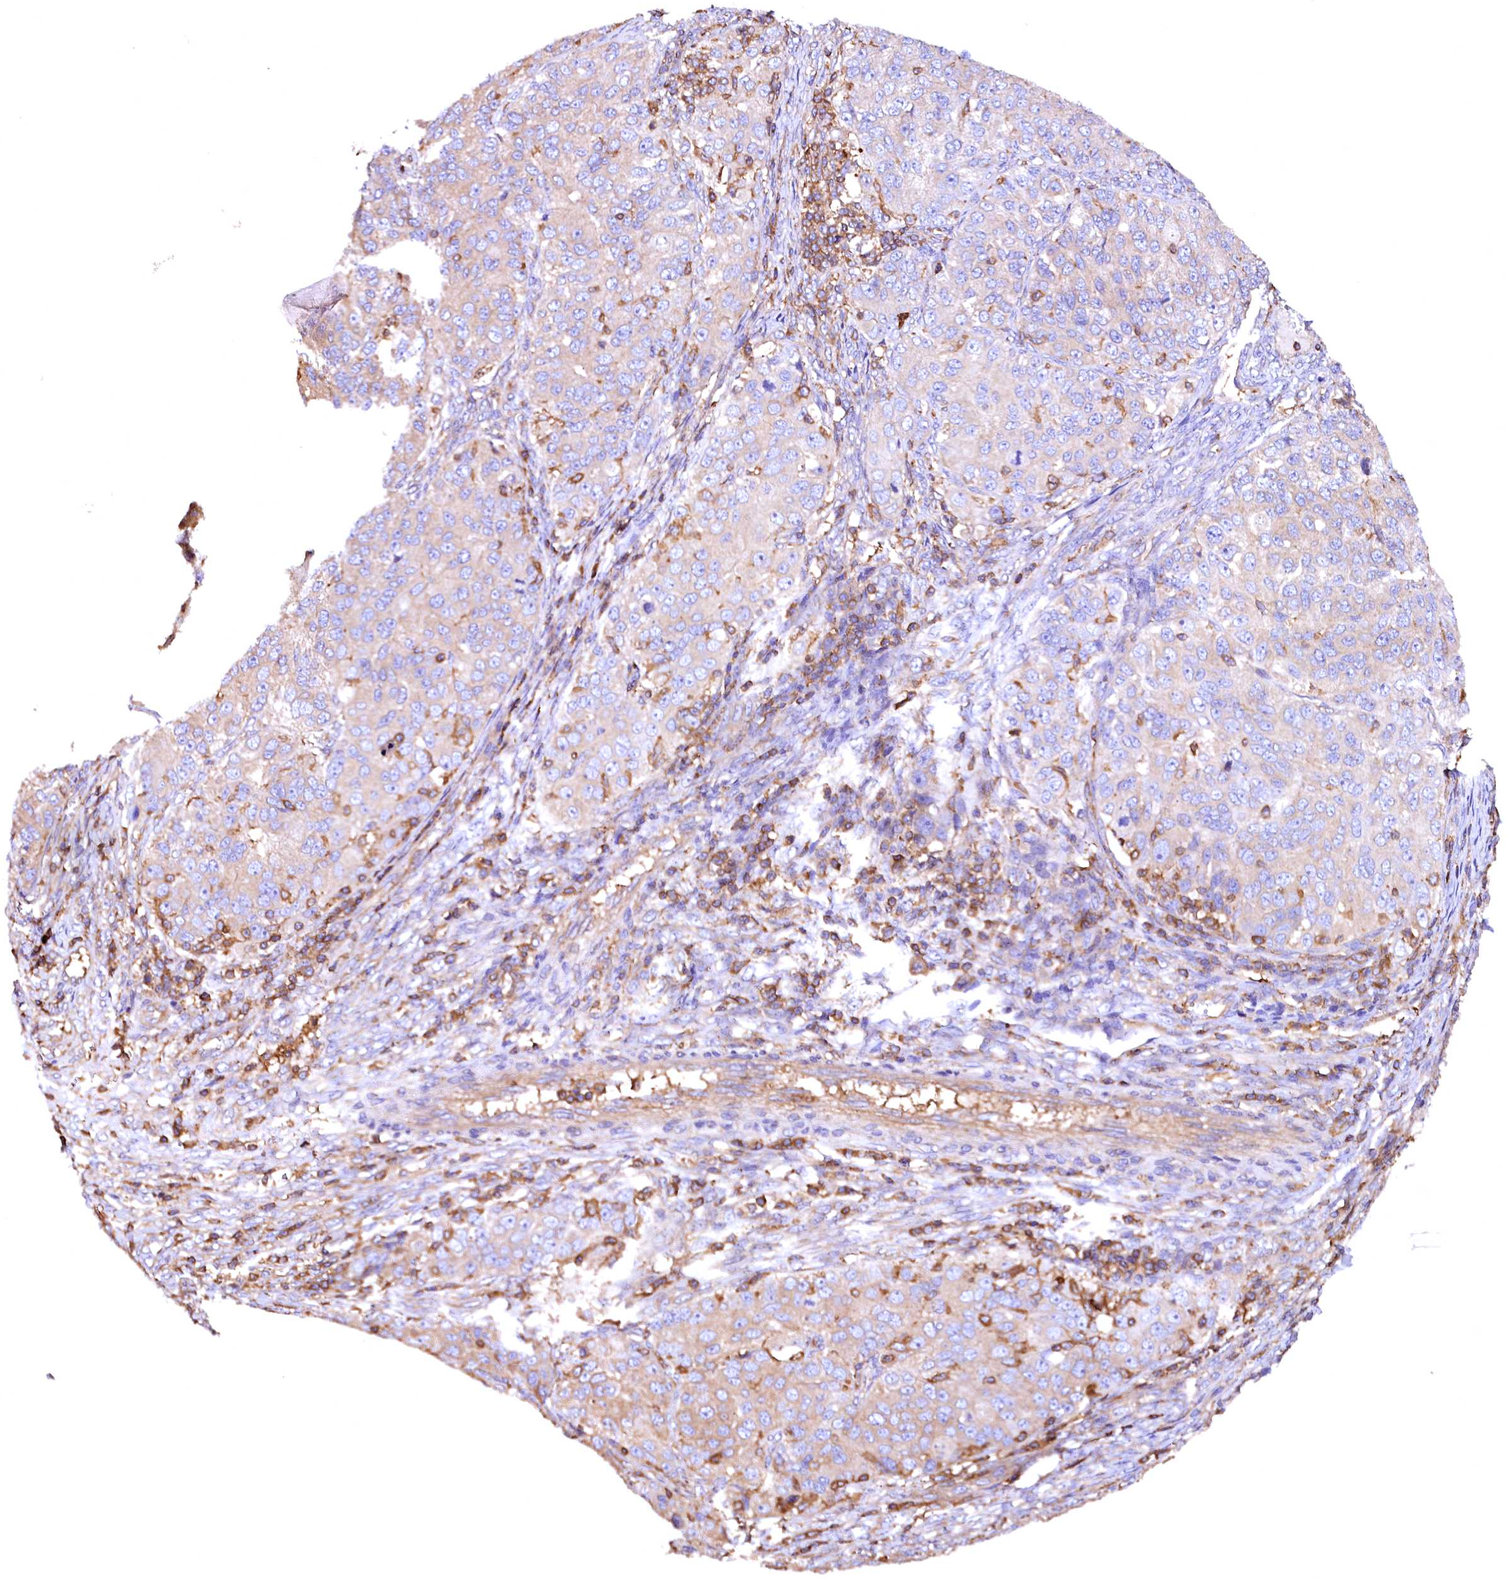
{"staining": {"intensity": "weak", "quantity": "25%-75%", "location": "cytoplasmic/membranous"}, "tissue": "ovarian cancer", "cell_type": "Tumor cells", "image_type": "cancer", "snomed": [{"axis": "morphology", "description": "Carcinoma, endometroid"}, {"axis": "topography", "description": "Ovary"}], "caption": "This micrograph demonstrates endometroid carcinoma (ovarian) stained with IHC to label a protein in brown. The cytoplasmic/membranous of tumor cells show weak positivity for the protein. Nuclei are counter-stained blue.", "gene": "RARS2", "patient": {"sex": "female", "age": 51}}